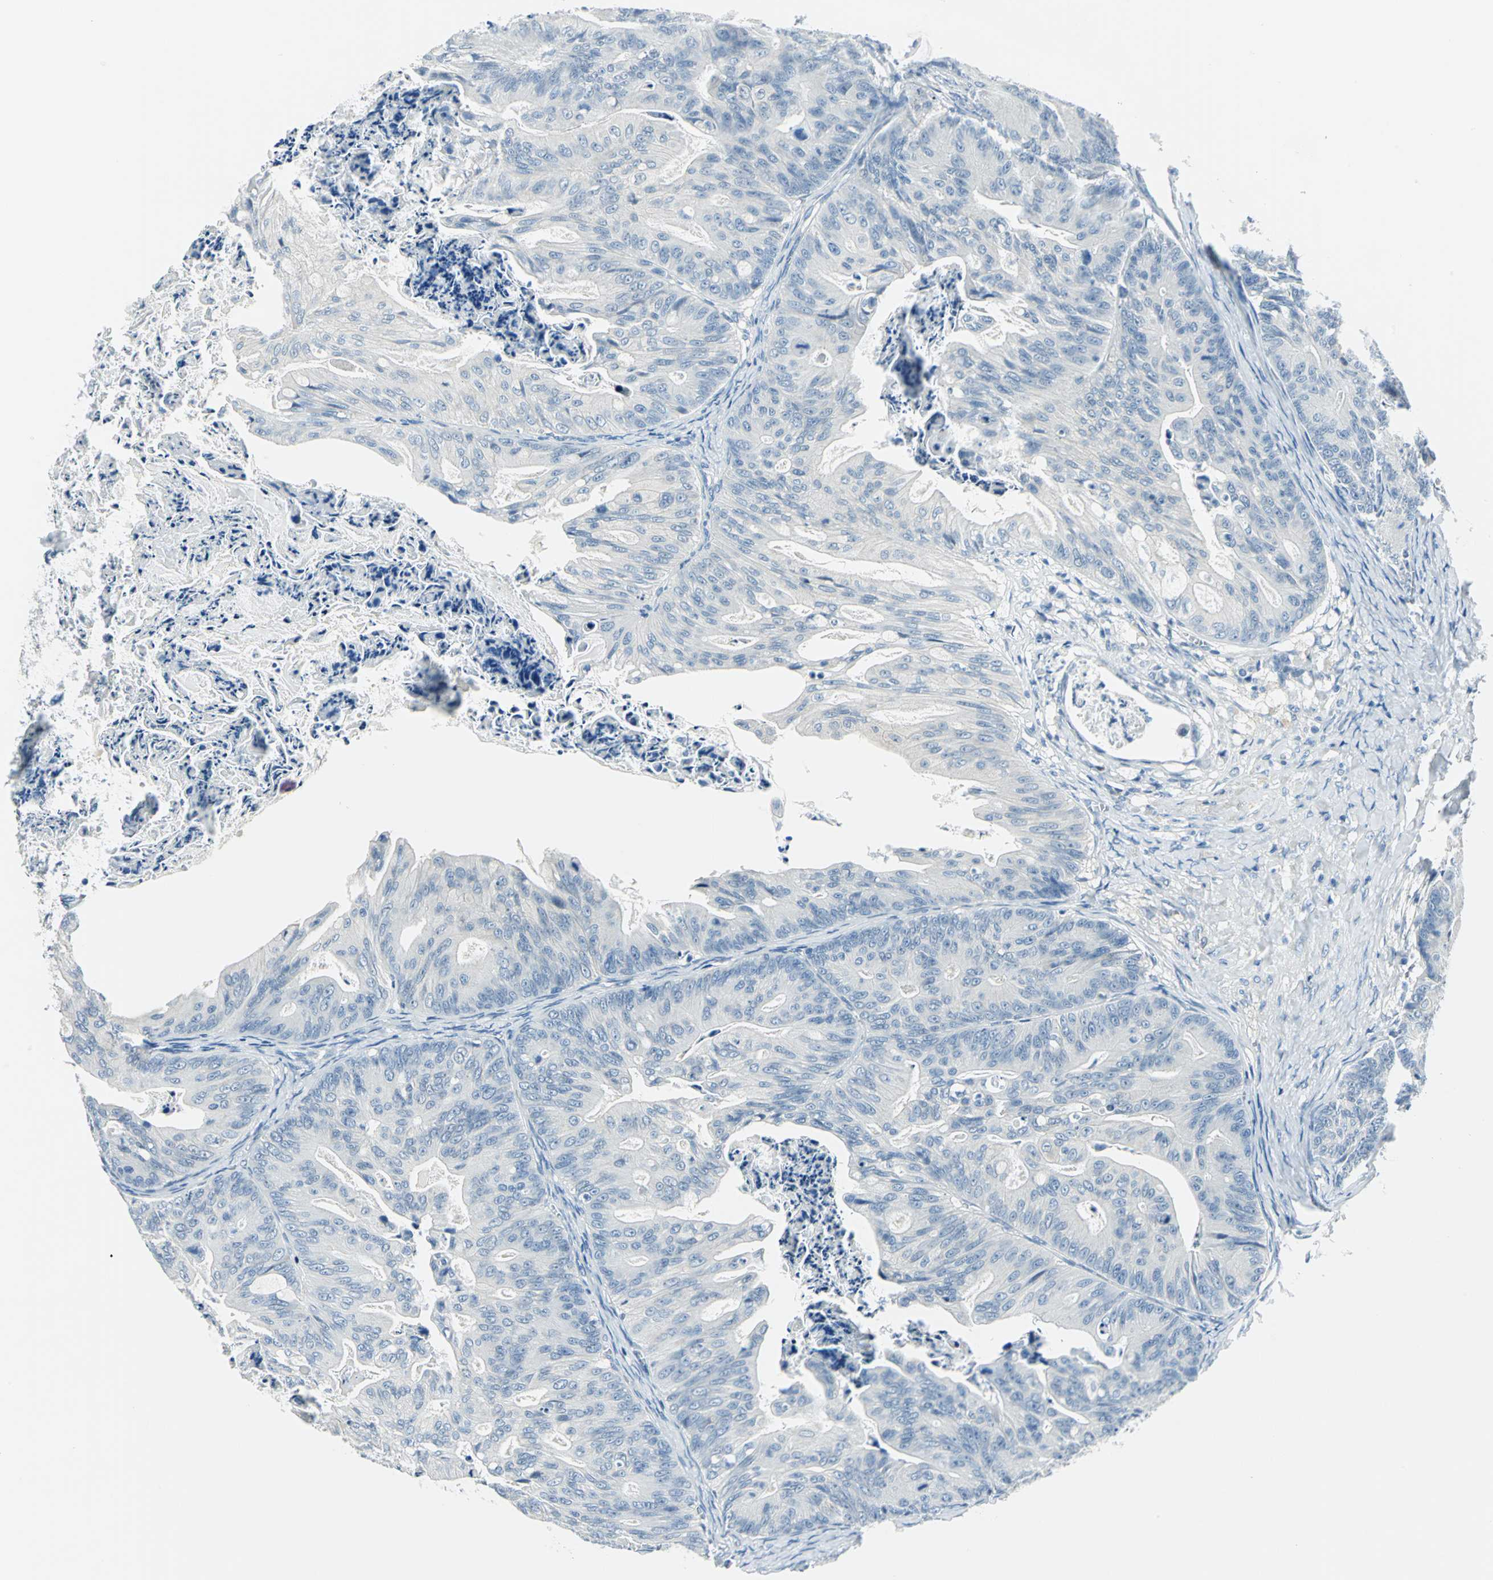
{"staining": {"intensity": "negative", "quantity": "none", "location": "none"}, "tissue": "ovarian cancer", "cell_type": "Tumor cells", "image_type": "cancer", "snomed": [{"axis": "morphology", "description": "Cystadenocarcinoma, mucinous, NOS"}, {"axis": "topography", "description": "Ovary"}], "caption": "Immunohistochemical staining of ovarian cancer shows no significant positivity in tumor cells. (Stains: DAB immunohistochemistry with hematoxylin counter stain, Microscopy: brightfield microscopy at high magnification).", "gene": "AKR1A1", "patient": {"sex": "female", "age": 36}}